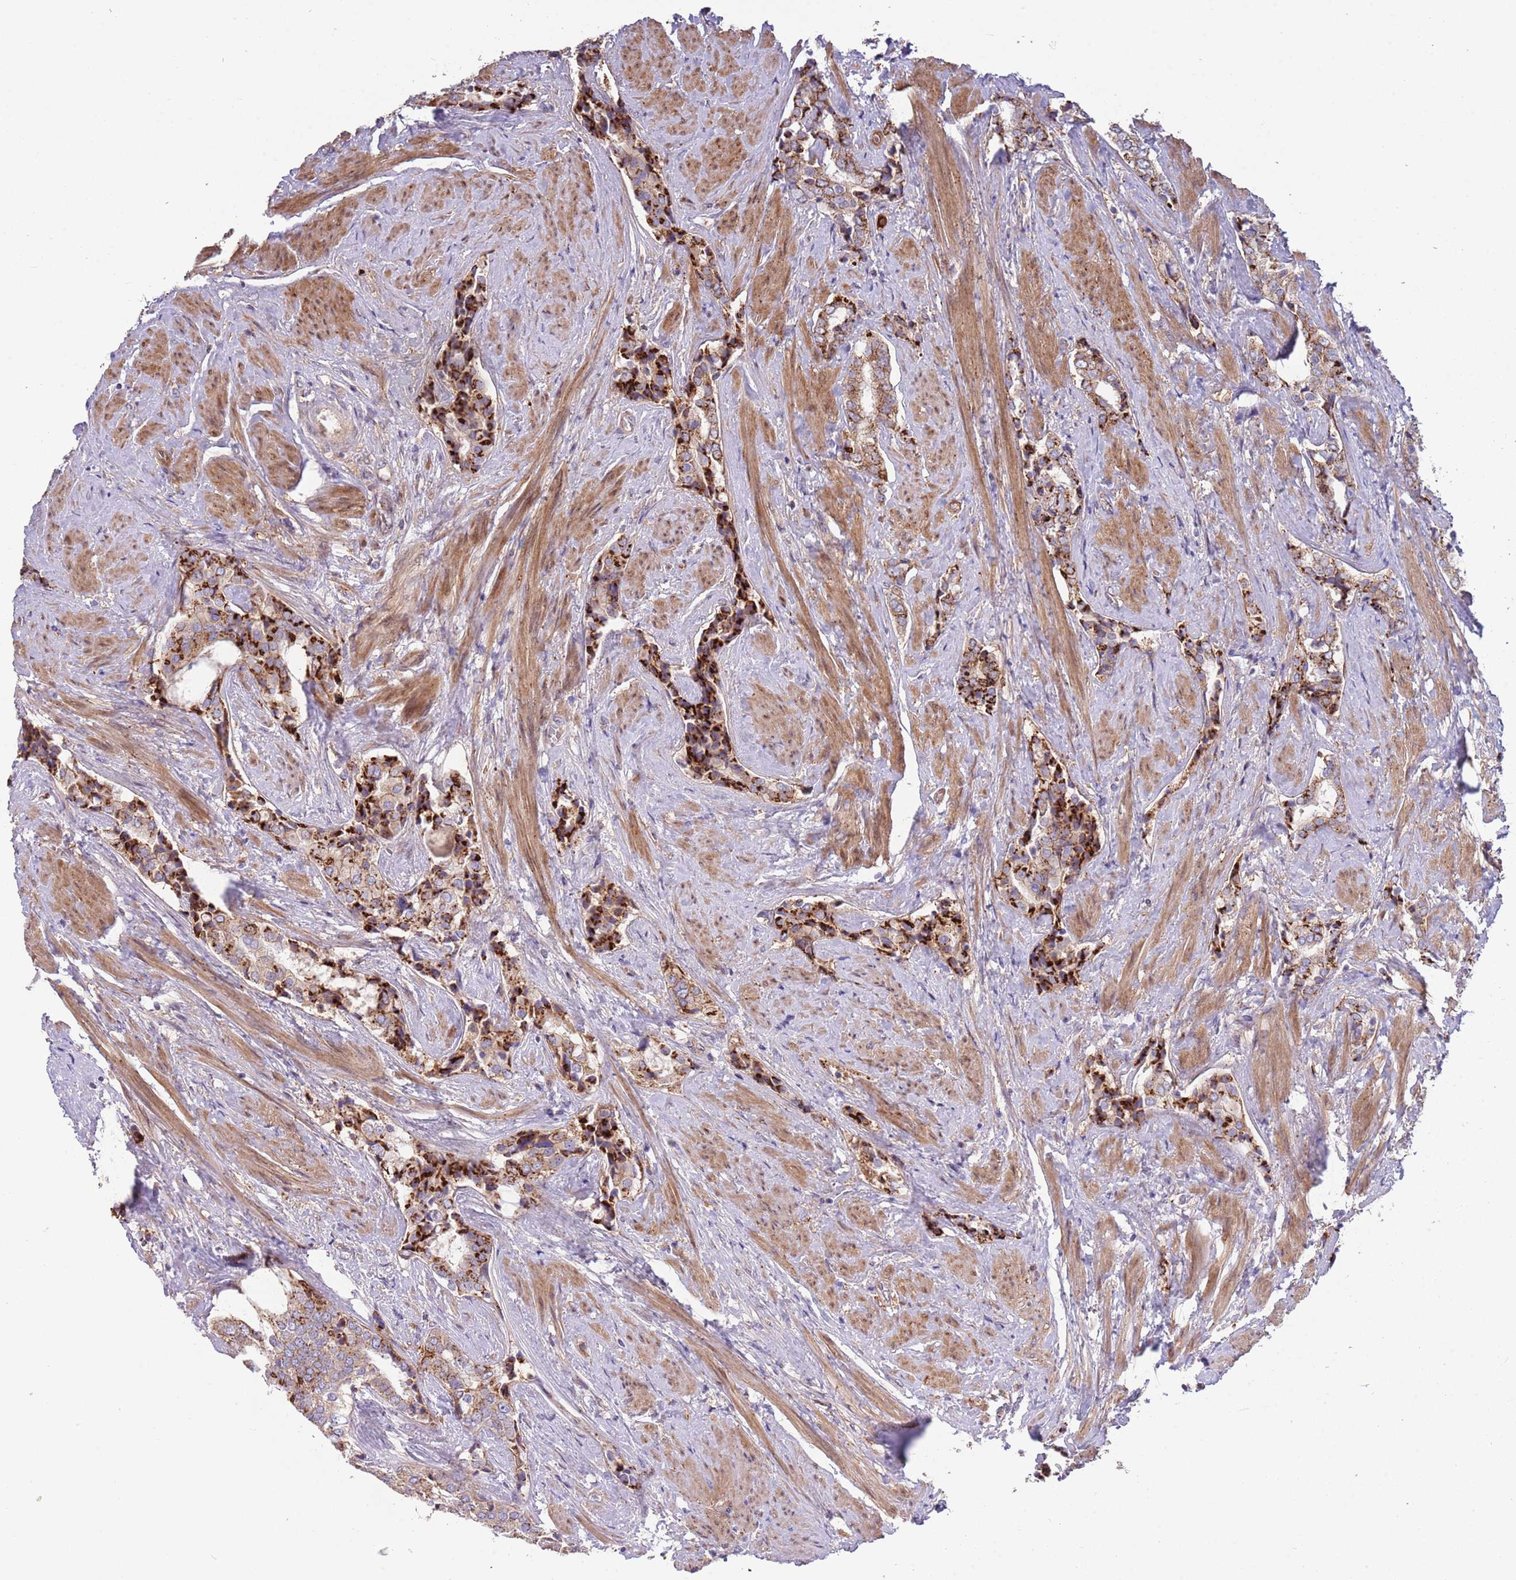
{"staining": {"intensity": "strong", "quantity": ">75%", "location": "cytoplasmic/membranous"}, "tissue": "prostate cancer", "cell_type": "Tumor cells", "image_type": "cancer", "snomed": [{"axis": "morphology", "description": "Adenocarcinoma, High grade"}, {"axis": "topography", "description": "Prostate"}], "caption": "A brown stain labels strong cytoplasmic/membranous staining of a protein in human prostate adenocarcinoma (high-grade) tumor cells.", "gene": "ITGB6", "patient": {"sex": "male", "age": 71}}